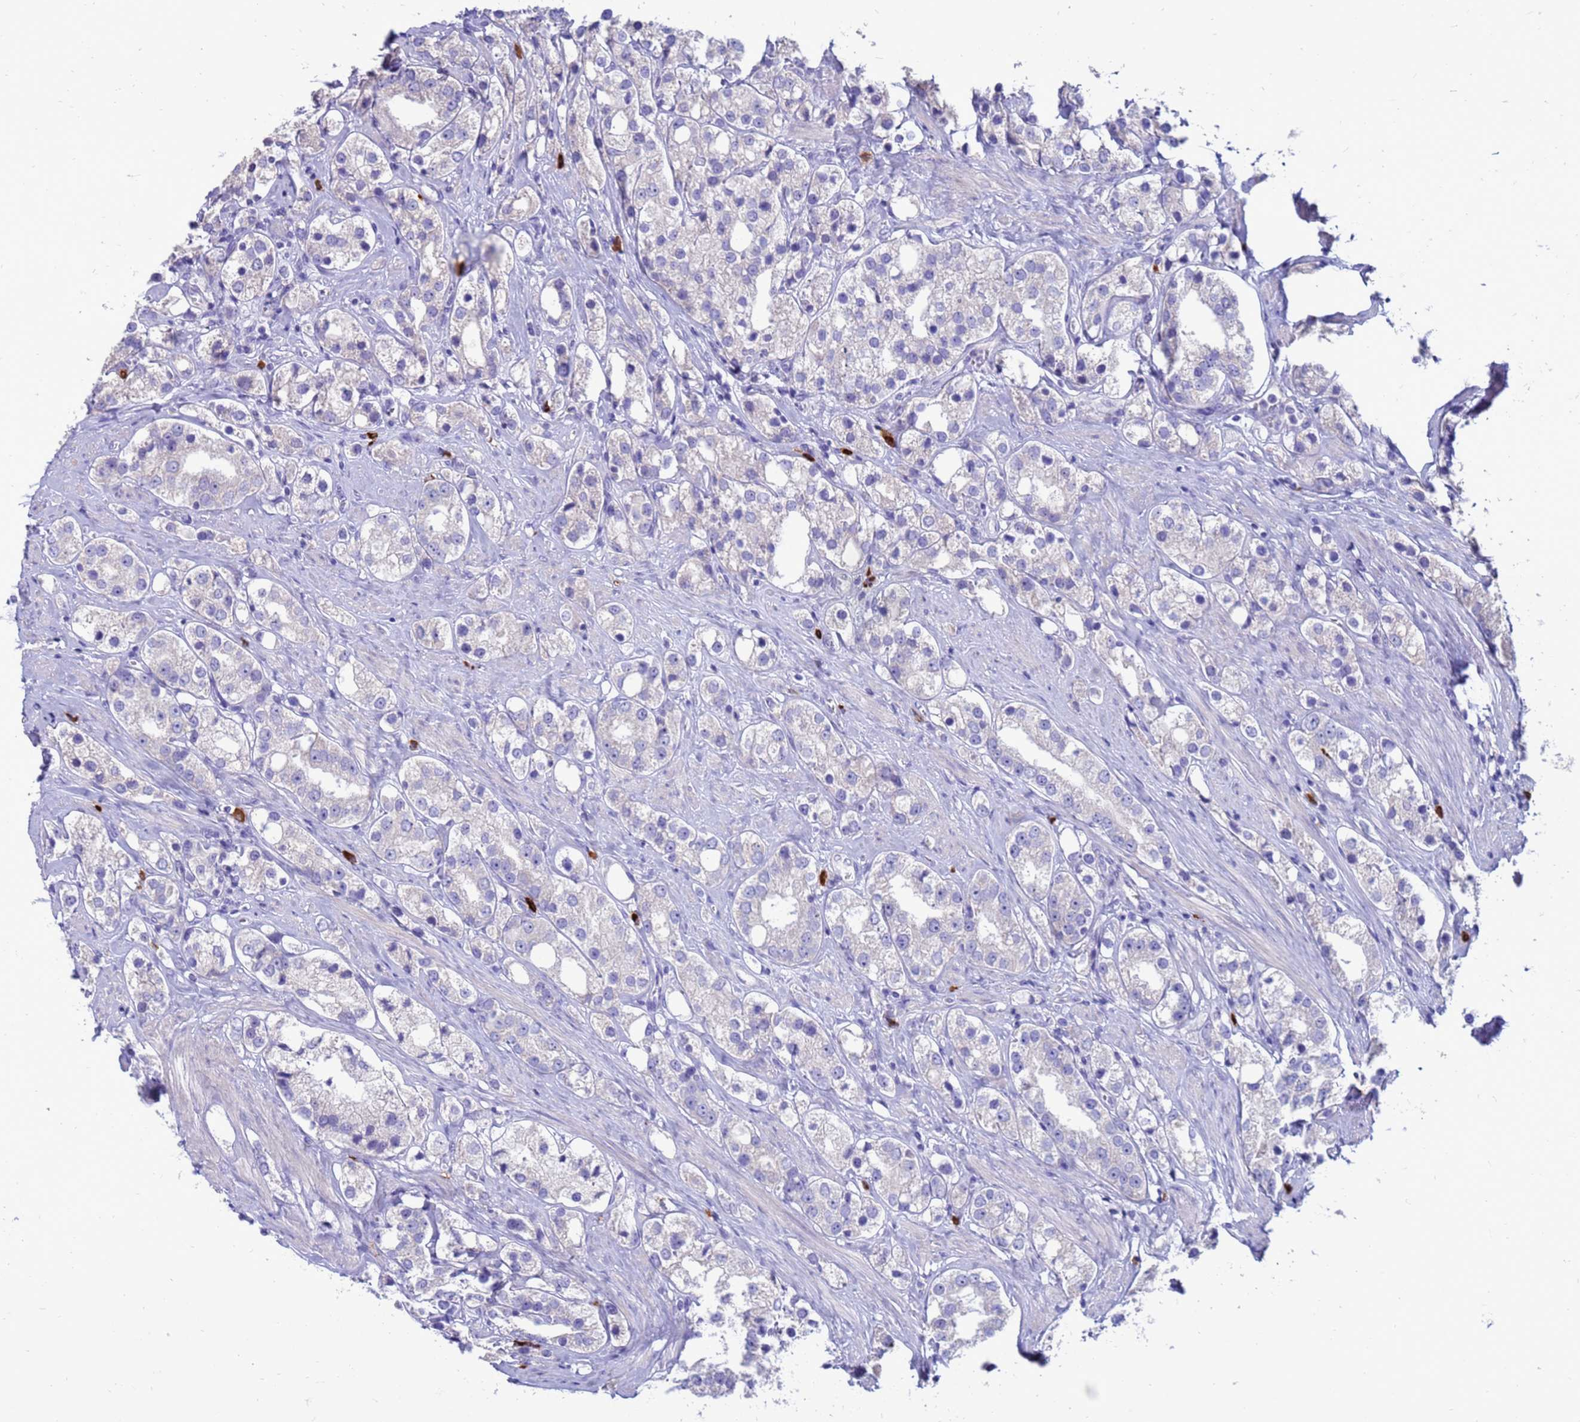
{"staining": {"intensity": "negative", "quantity": "none", "location": "none"}, "tissue": "prostate cancer", "cell_type": "Tumor cells", "image_type": "cancer", "snomed": [{"axis": "morphology", "description": "Adenocarcinoma, NOS"}, {"axis": "topography", "description": "Prostate"}], "caption": "High magnification brightfield microscopy of prostate cancer (adenocarcinoma) stained with DAB (3,3'-diaminobenzidine) (brown) and counterstained with hematoxylin (blue): tumor cells show no significant expression. (DAB immunohistochemistry, high magnification).", "gene": "PDE10A", "patient": {"sex": "male", "age": 79}}